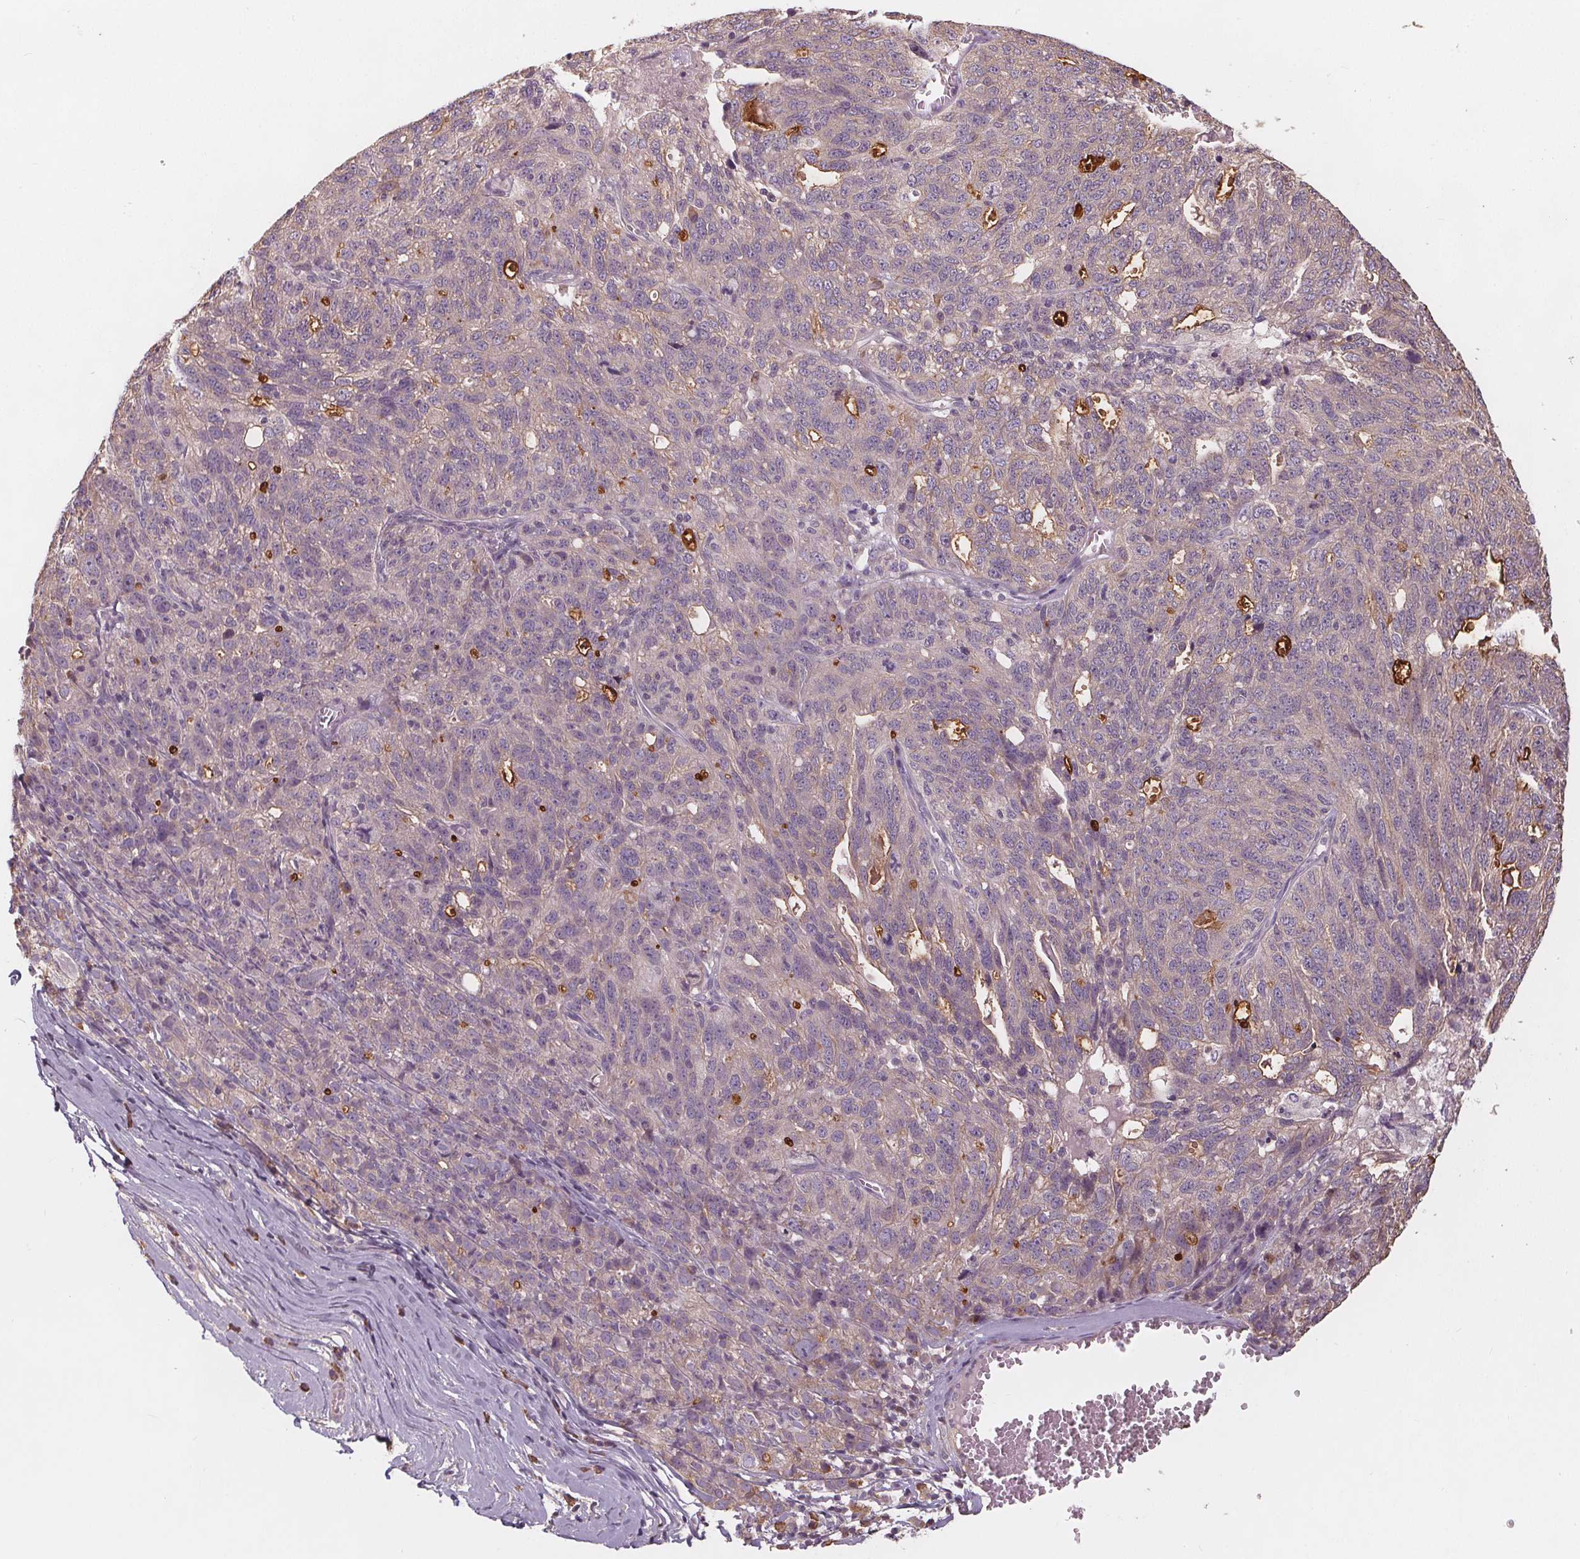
{"staining": {"intensity": "negative", "quantity": "none", "location": "none"}, "tissue": "ovarian cancer", "cell_type": "Tumor cells", "image_type": "cancer", "snomed": [{"axis": "morphology", "description": "Cystadenocarcinoma, serous, NOS"}, {"axis": "topography", "description": "Ovary"}], "caption": "This is an immunohistochemistry (IHC) photomicrograph of ovarian cancer (serous cystadenocarcinoma). There is no expression in tumor cells.", "gene": "TMEM80", "patient": {"sex": "female", "age": 71}}